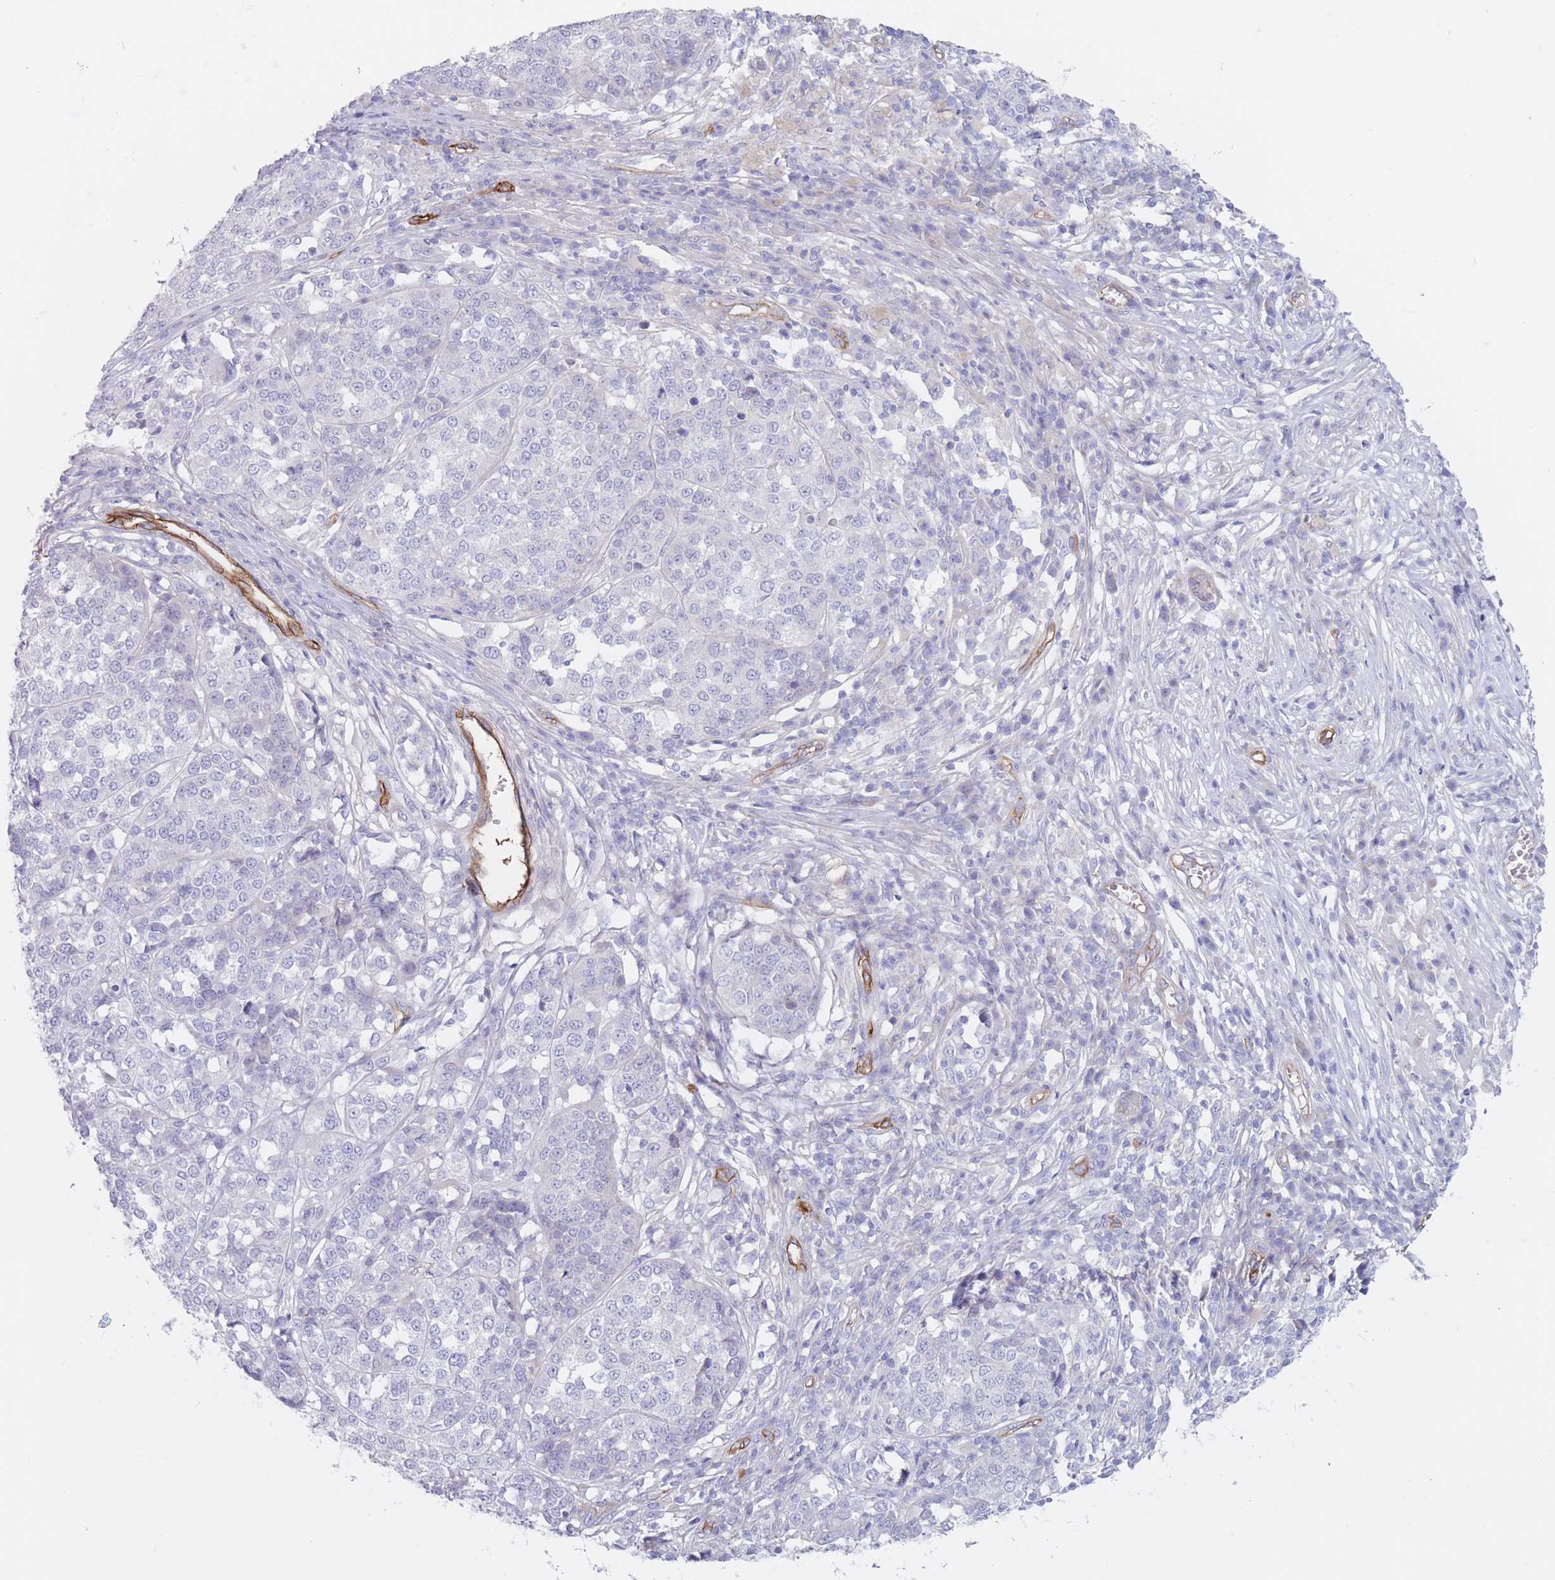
{"staining": {"intensity": "negative", "quantity": "none", "location": "none"}, "tissue": "melanoma", "cell_type": "Tumor cells", "image_type": "cancer", "snomed": [{"axis": "morphology", "description": "Malignant melanoma, Metastatic site"}, {"axis": "topography", "description": "Lymph node"}], "caption": "Immunohistochemistry micrograph of human malignant melanoma (metastatic site) stained for a protein (brown), which exhibits no expression in tumor cells.", "gene": "PLPP1", "patient": {"sex": "male", "age": 44}}